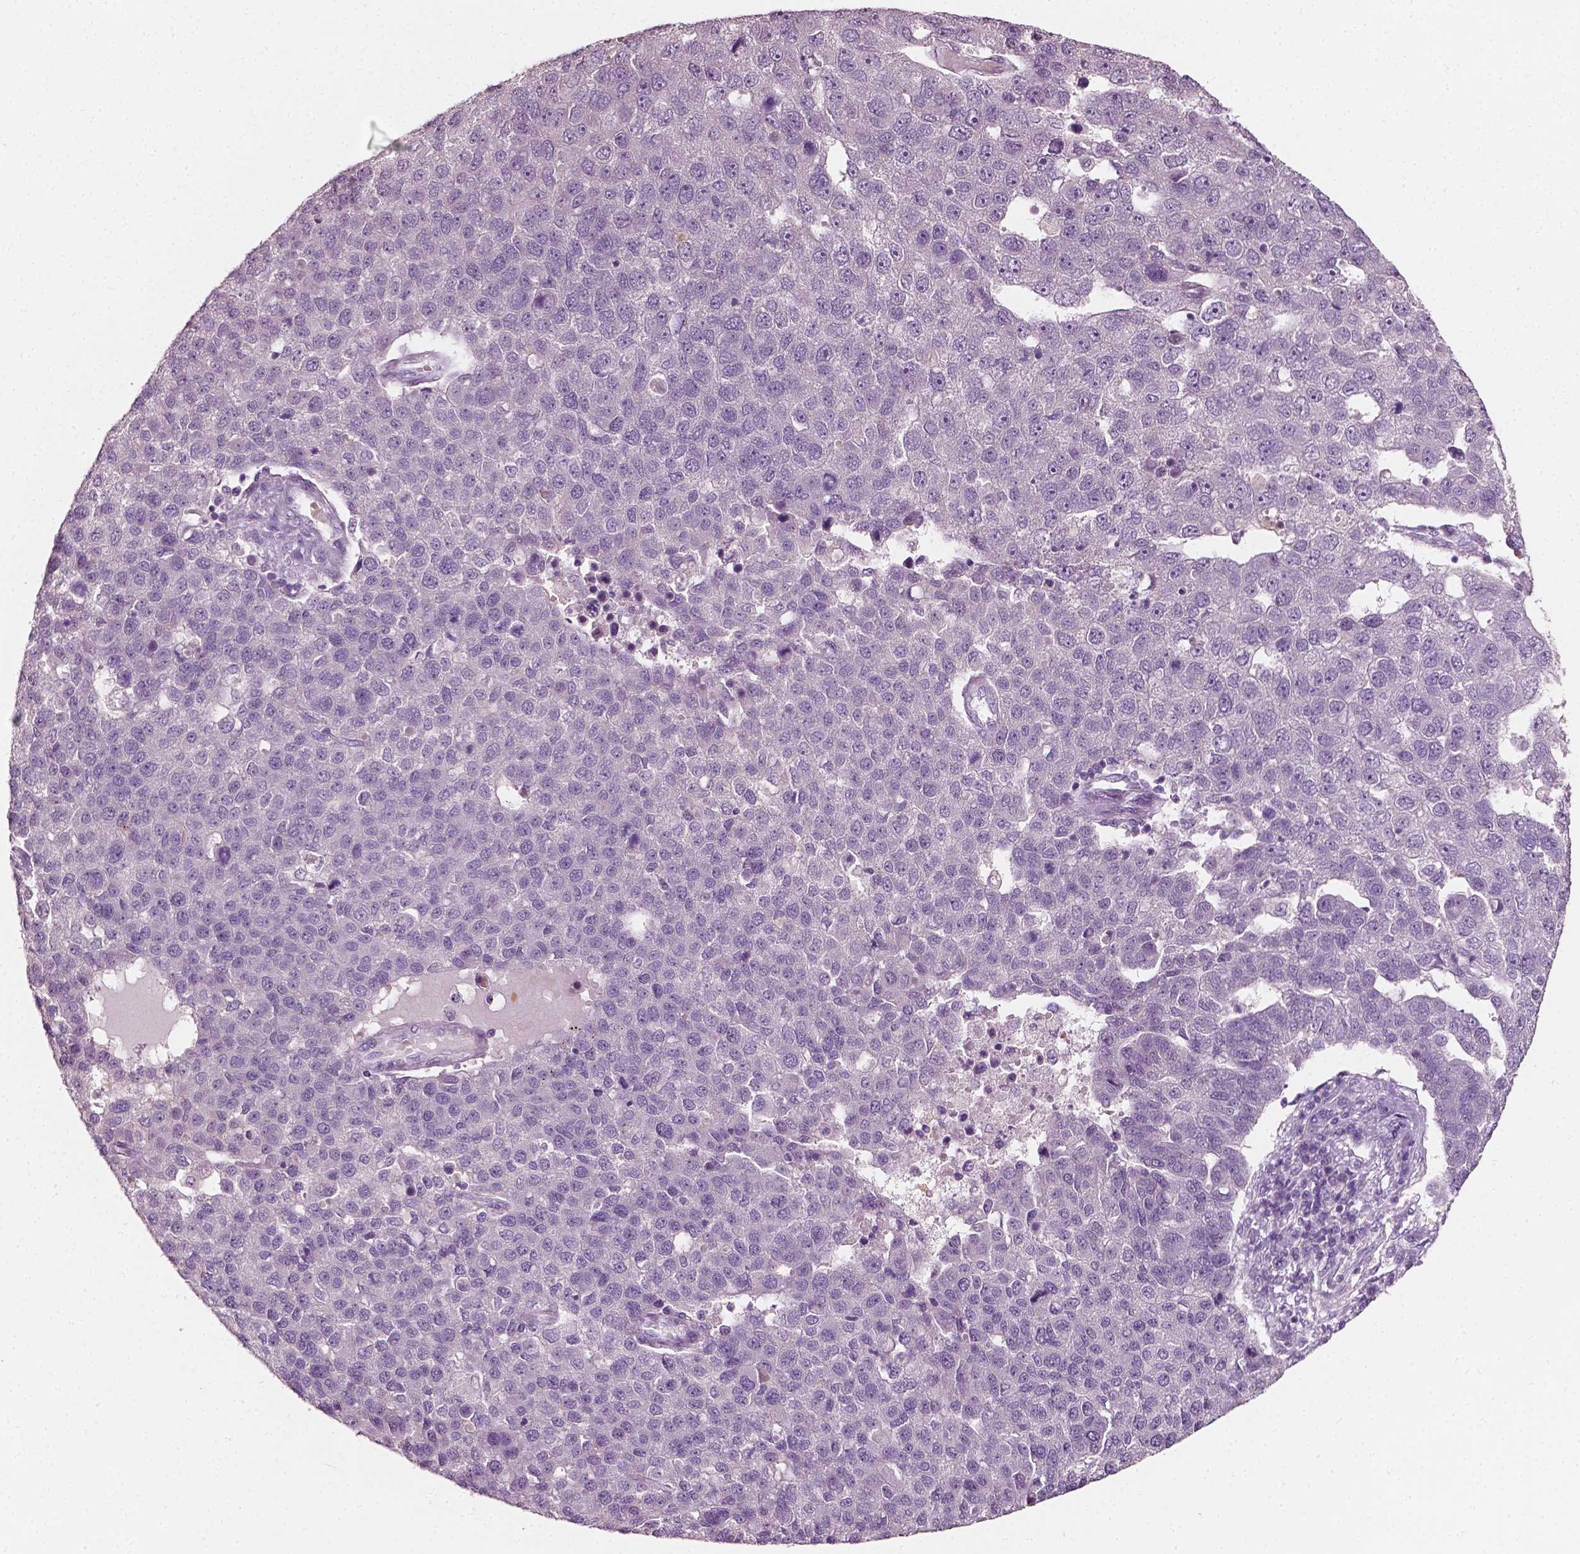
{"staining": {"intensity": "negative", "quantity": "none", "location": "none"}, "tissue": "pancreatic cancer", "cell_type": "Tumor cells", "image_type": "cancer", "snomed": [{"axis": "morphology", "description": "Adenocarcinoma, NOS"}, {"axis": "topography", "description": "Pancreas"}], "caption": "IHC of pancreatic cancer (adenocarcinoma) displays no staining in tumor cells.", "gene": "PLA2R1", "patient": {"sex": "female", "age": 61}}